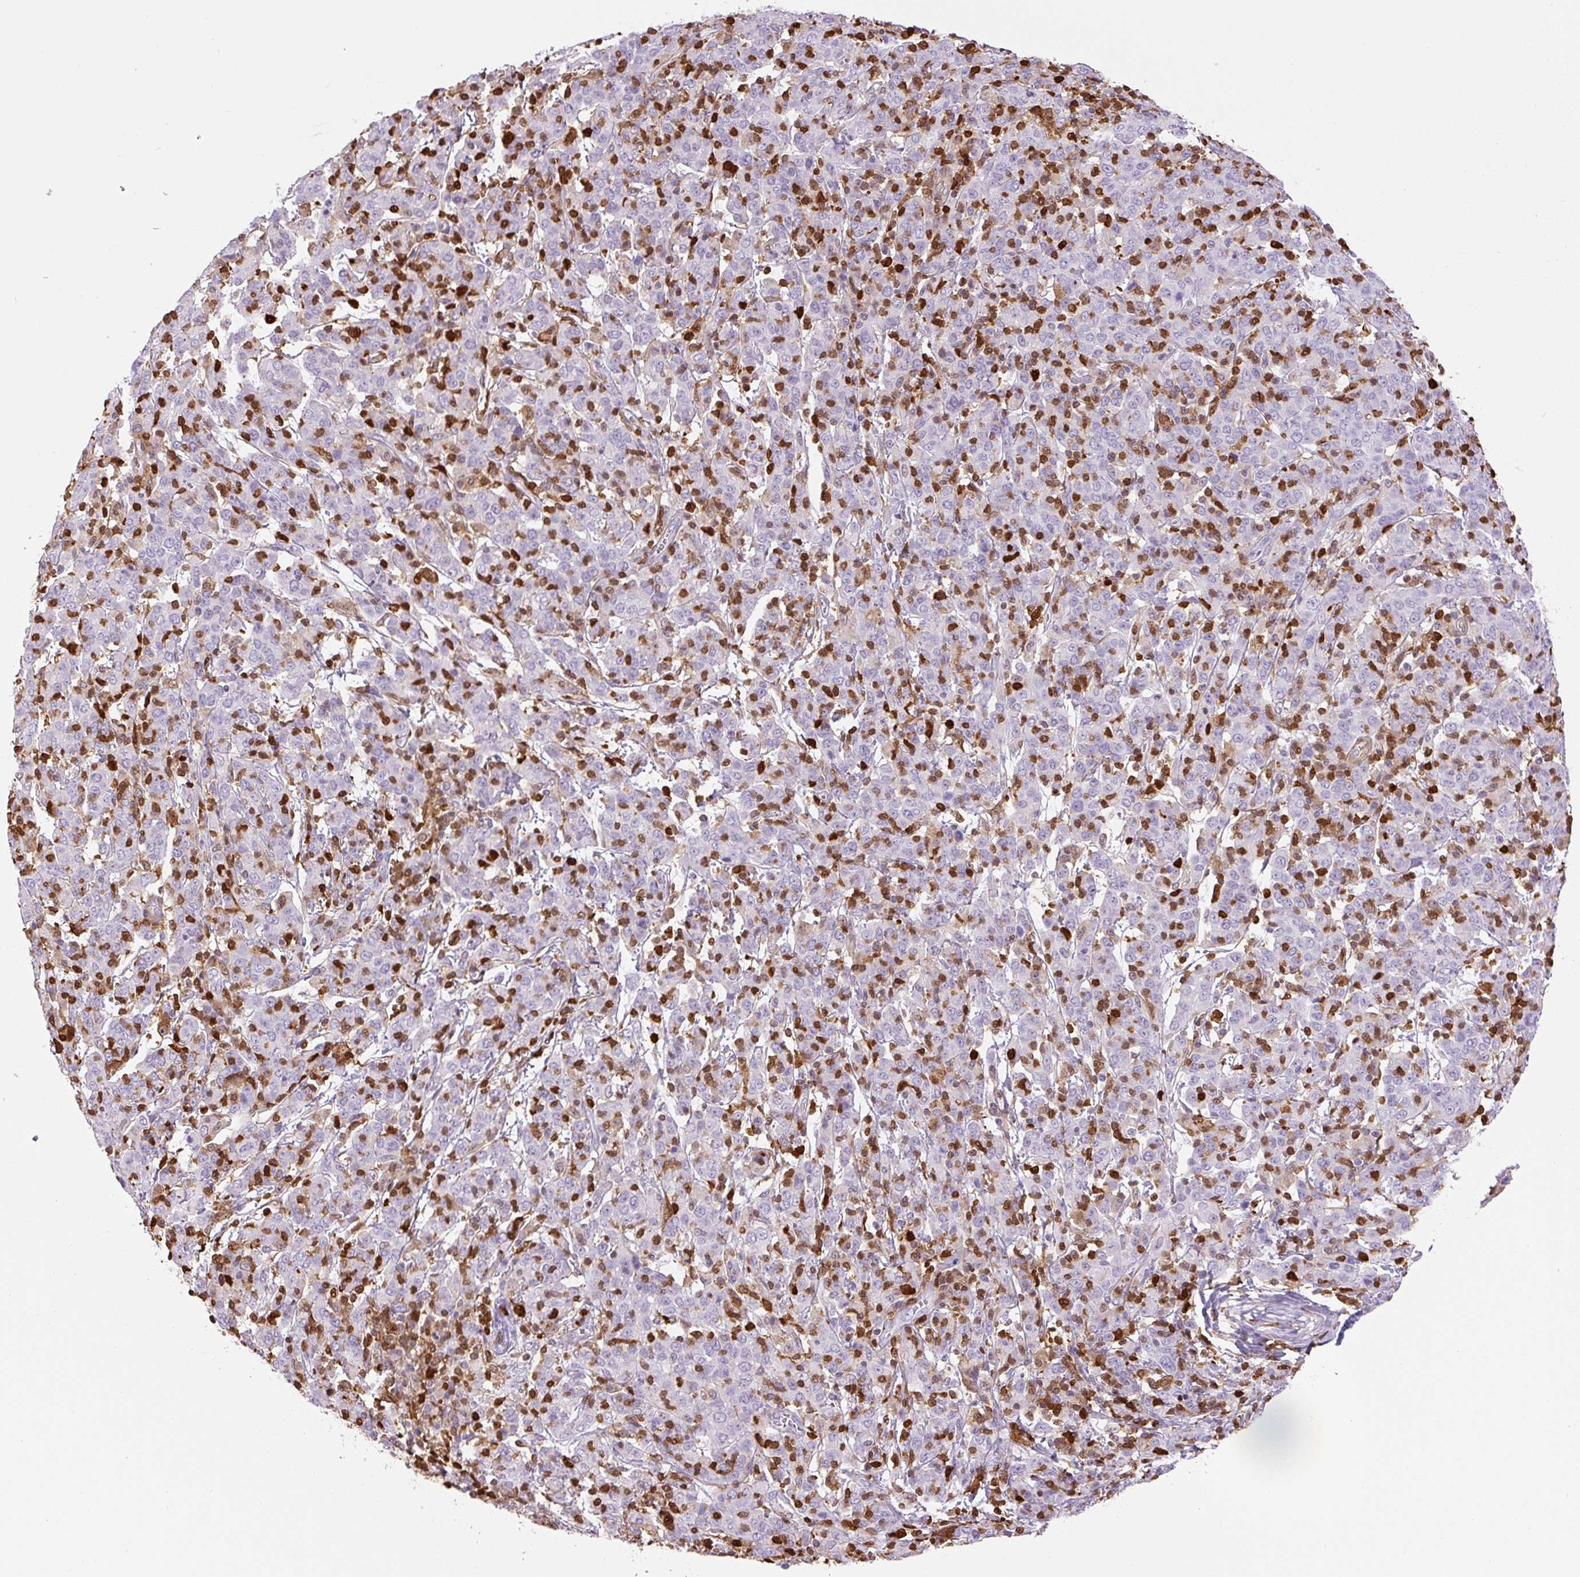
{"staining": {"intensity": "negative", "quantity": "none", "location": "none"}, "tissue": "cervical cancer", "cell_type": "Tumor cells", "image_type": "cancer", "snomed": [{"axis": "morphology", "description": "Squamous cell carcinoma, NOS"}, {"axis": "topography", "description": "Cervix"}], "caption": "Immunohistochemistry (IHC) photomicrograph of human squamous cell carcinoma (cervical) stained for a protein (brown), which displays no staining in tumor cells.", "gene": "S100A4", "patient": {"sex": "female", "age": 67}}